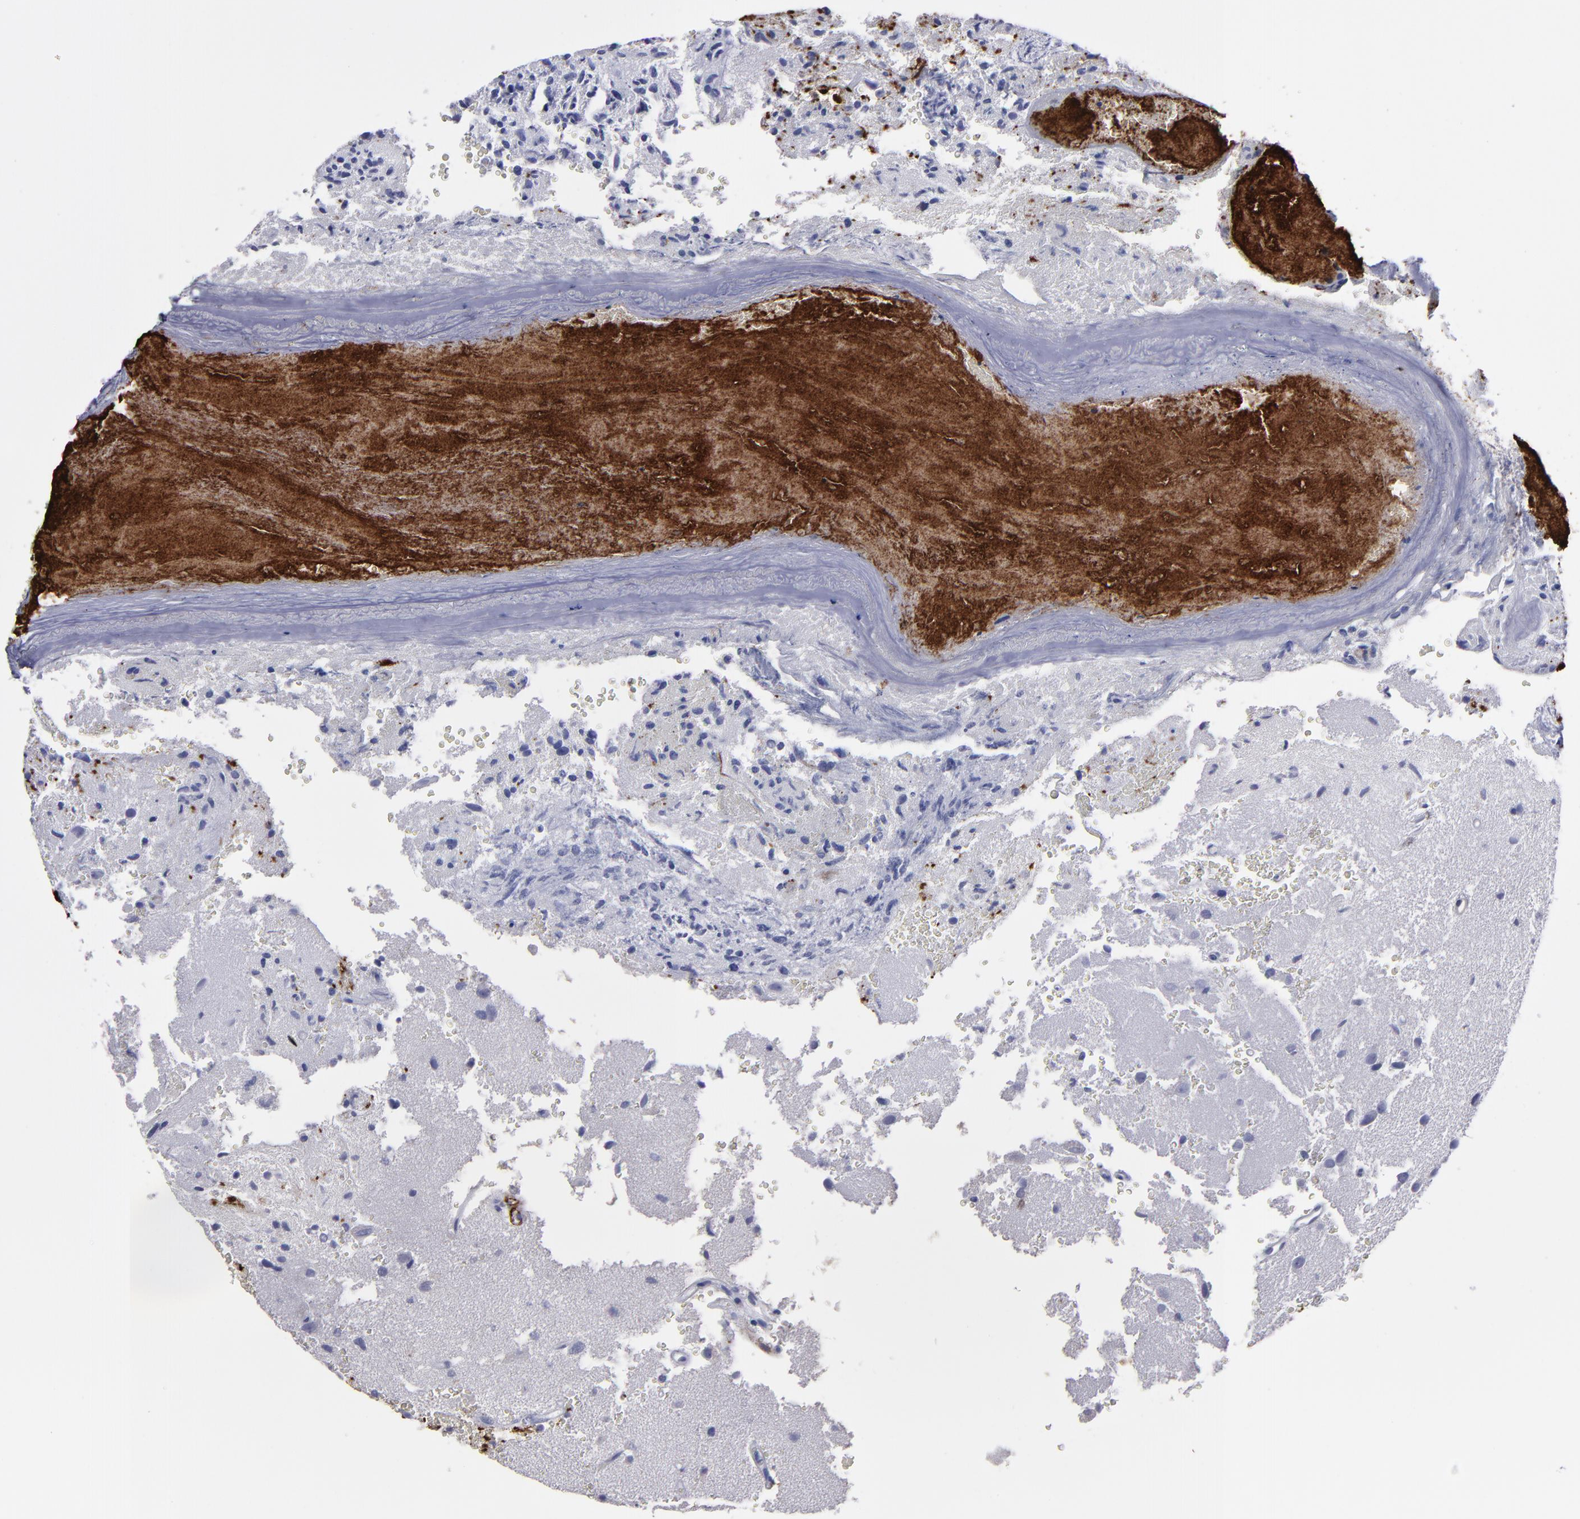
{"staining": {"intensity": "negative", "quantity": "none", "location": "none"}, "tissue": "glioma", "cell_type": "Tumor cells", "image_type": "cancer", "snomed": [{"axis": "morphology", "description": "Normal tissue, NOS"}, {"axis": "morphology", "description": "Glioma, malignant, High grade"}, {"axis": "topography", "description": "Cerebral cortex"}], "caption": "DAB (3,3'-diaminobenzidine) immunohistochemical staining of malignant glioma (high-grade) exhibits no significant expression in tumor cells.", "gene": "CD36", "patient": {"sex": "male", "age": 75}}